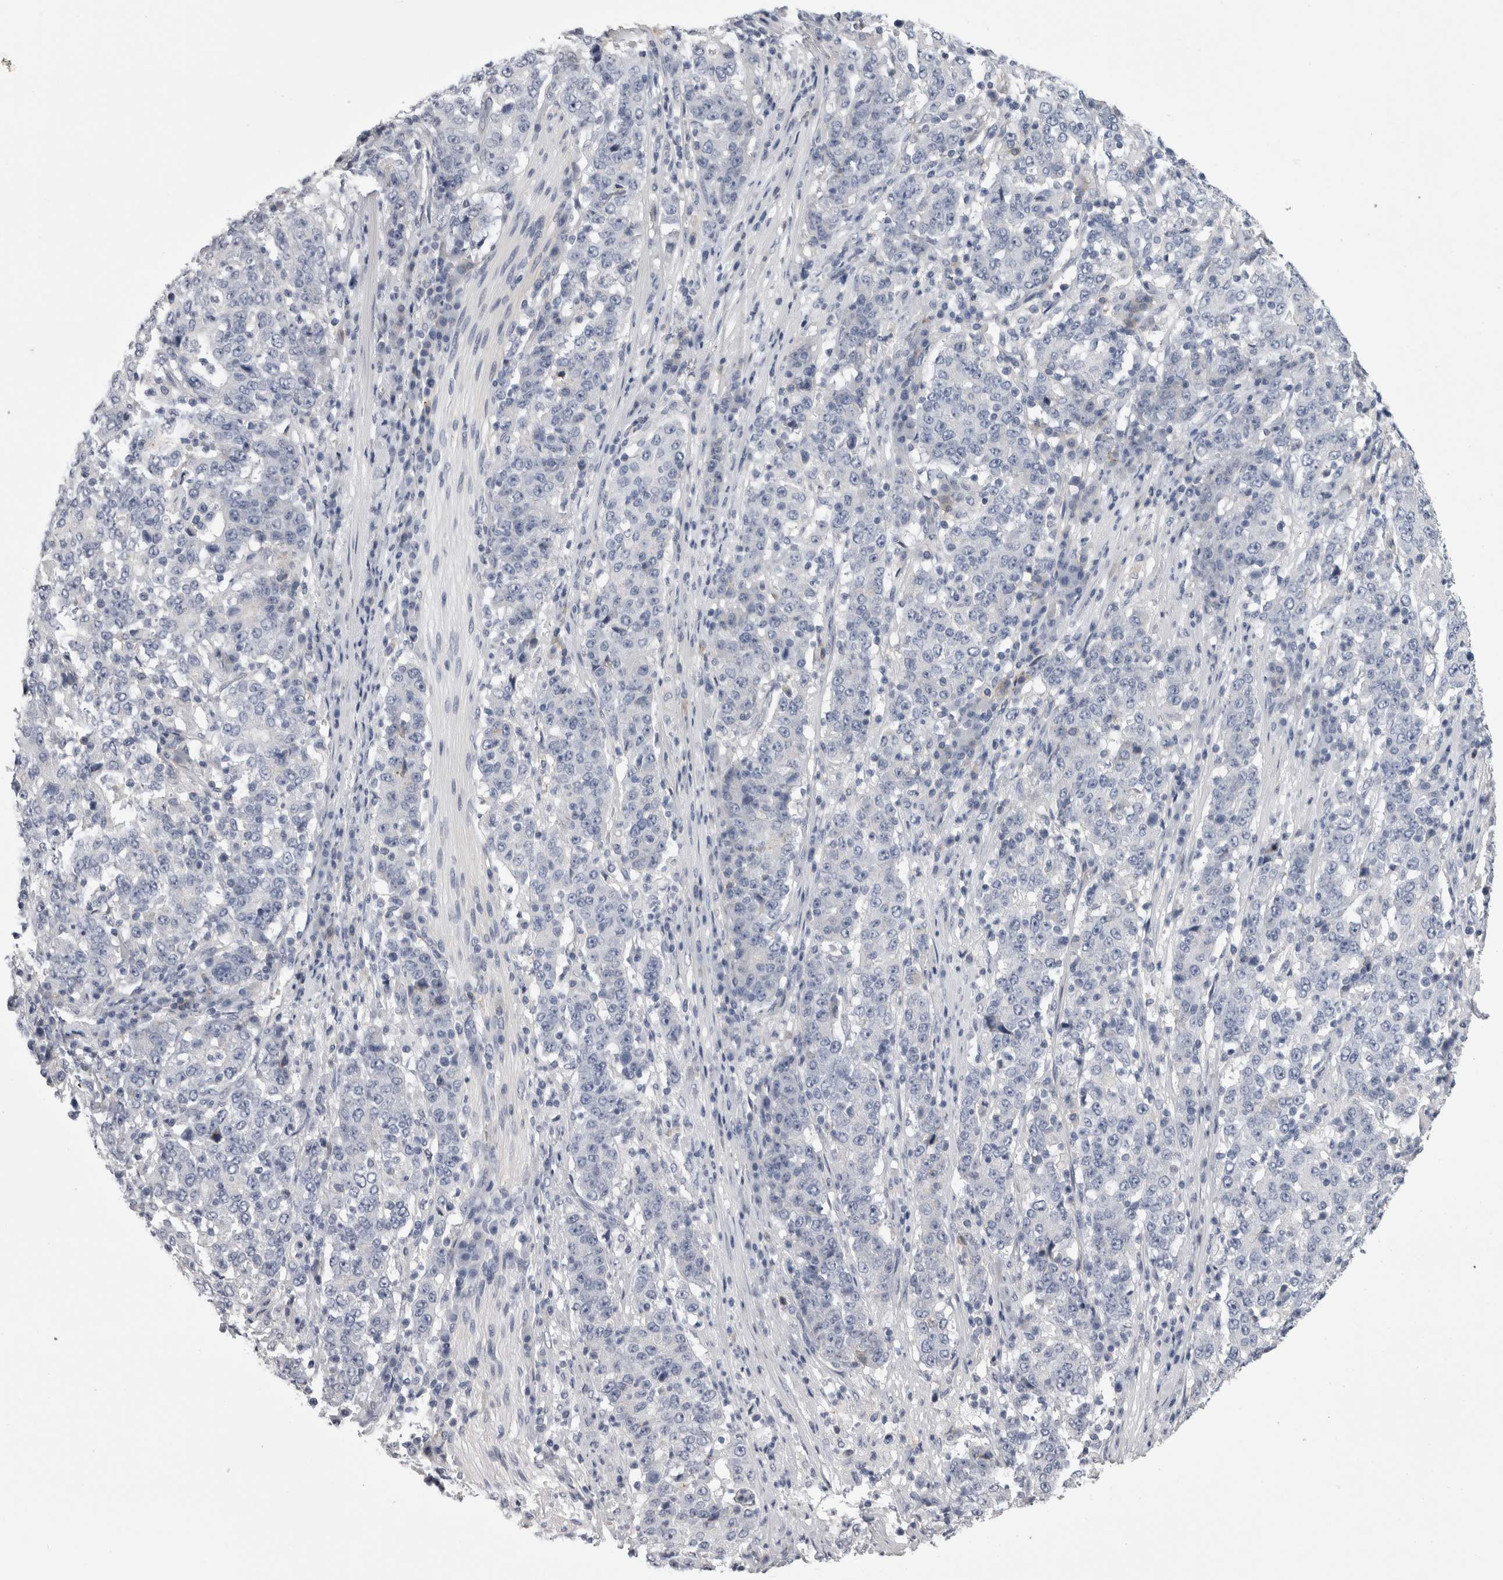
{"staining": {"intensity": "negative", "quantity": "none", "location": "none"}, "tissue": "stomach cancer", "cell_type": "Tumor cells", "image_type": "cancer", "snomed": [{"axis": "morphology", "description": "Adenocarcinoma, NOS"}, {"axis": "topography", "description": "Stomach"}], "caption": "A high-resolution micrograph shows immunohistochemistry staining of stomach cancer (adenocarcinoma), which displays no significant positivity in tumor cells.", "gene": "AFMID", "patient": {"sex": "male", "age": 59}}